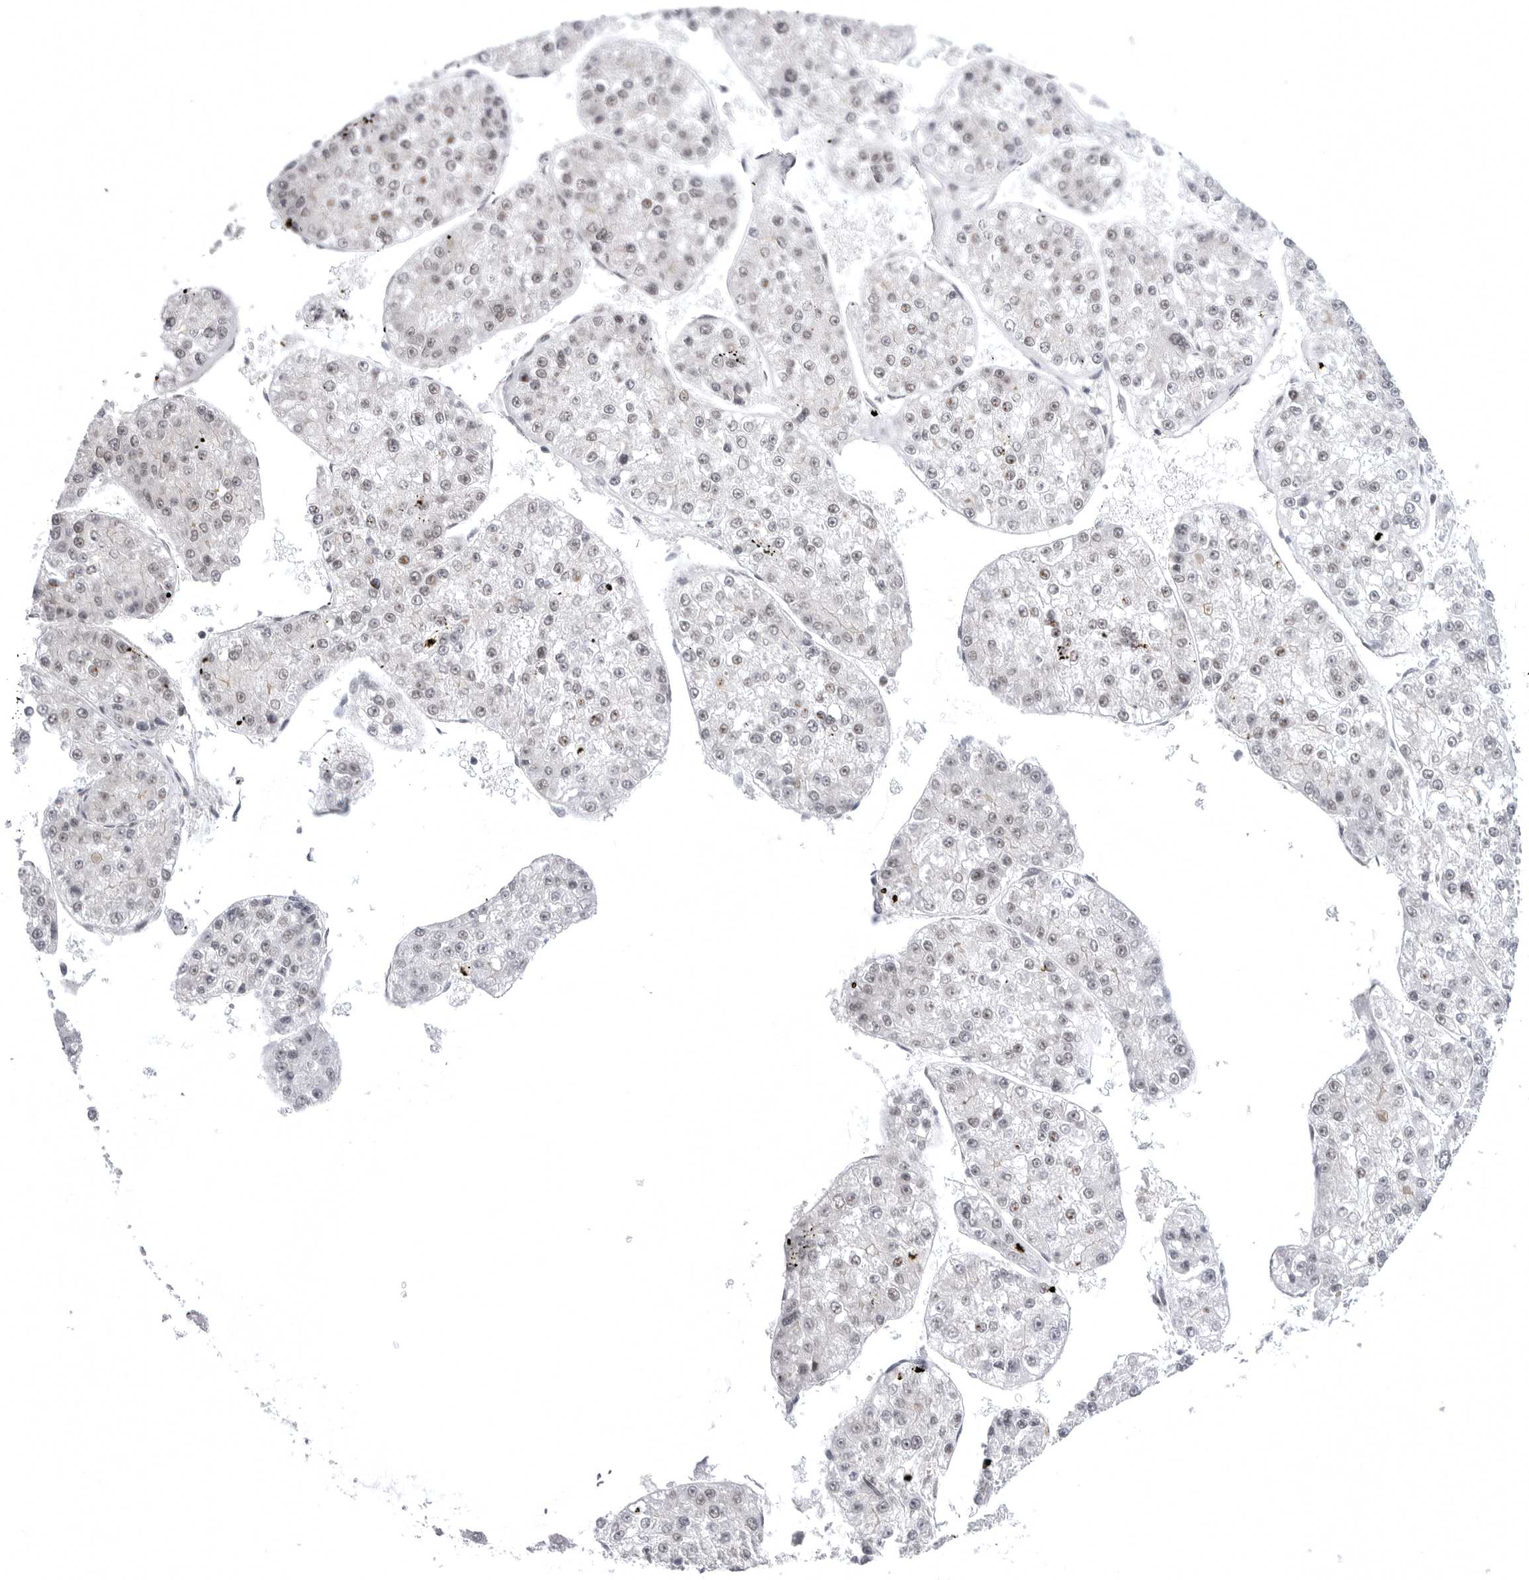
{"staining": {"intensity": "weak", "quantity": "<25%", "location": "nuclear"}, "tissue": "liver cancer", "cell_type": "Tumor cells", "image_type": "cancer", "snomed": [{"axis": "morphology", "description": "Carcinoma, Hepatocellular, NOS"}, {"axis": "topography", "description": "Liver"}], "caption": "Tumor cells are negative for protein expression in human liver cancer. (IHC, brightfield microscopy, high magnification).", "gene": "PTK2B", "patient": {"sex": "female", "age": 73}}